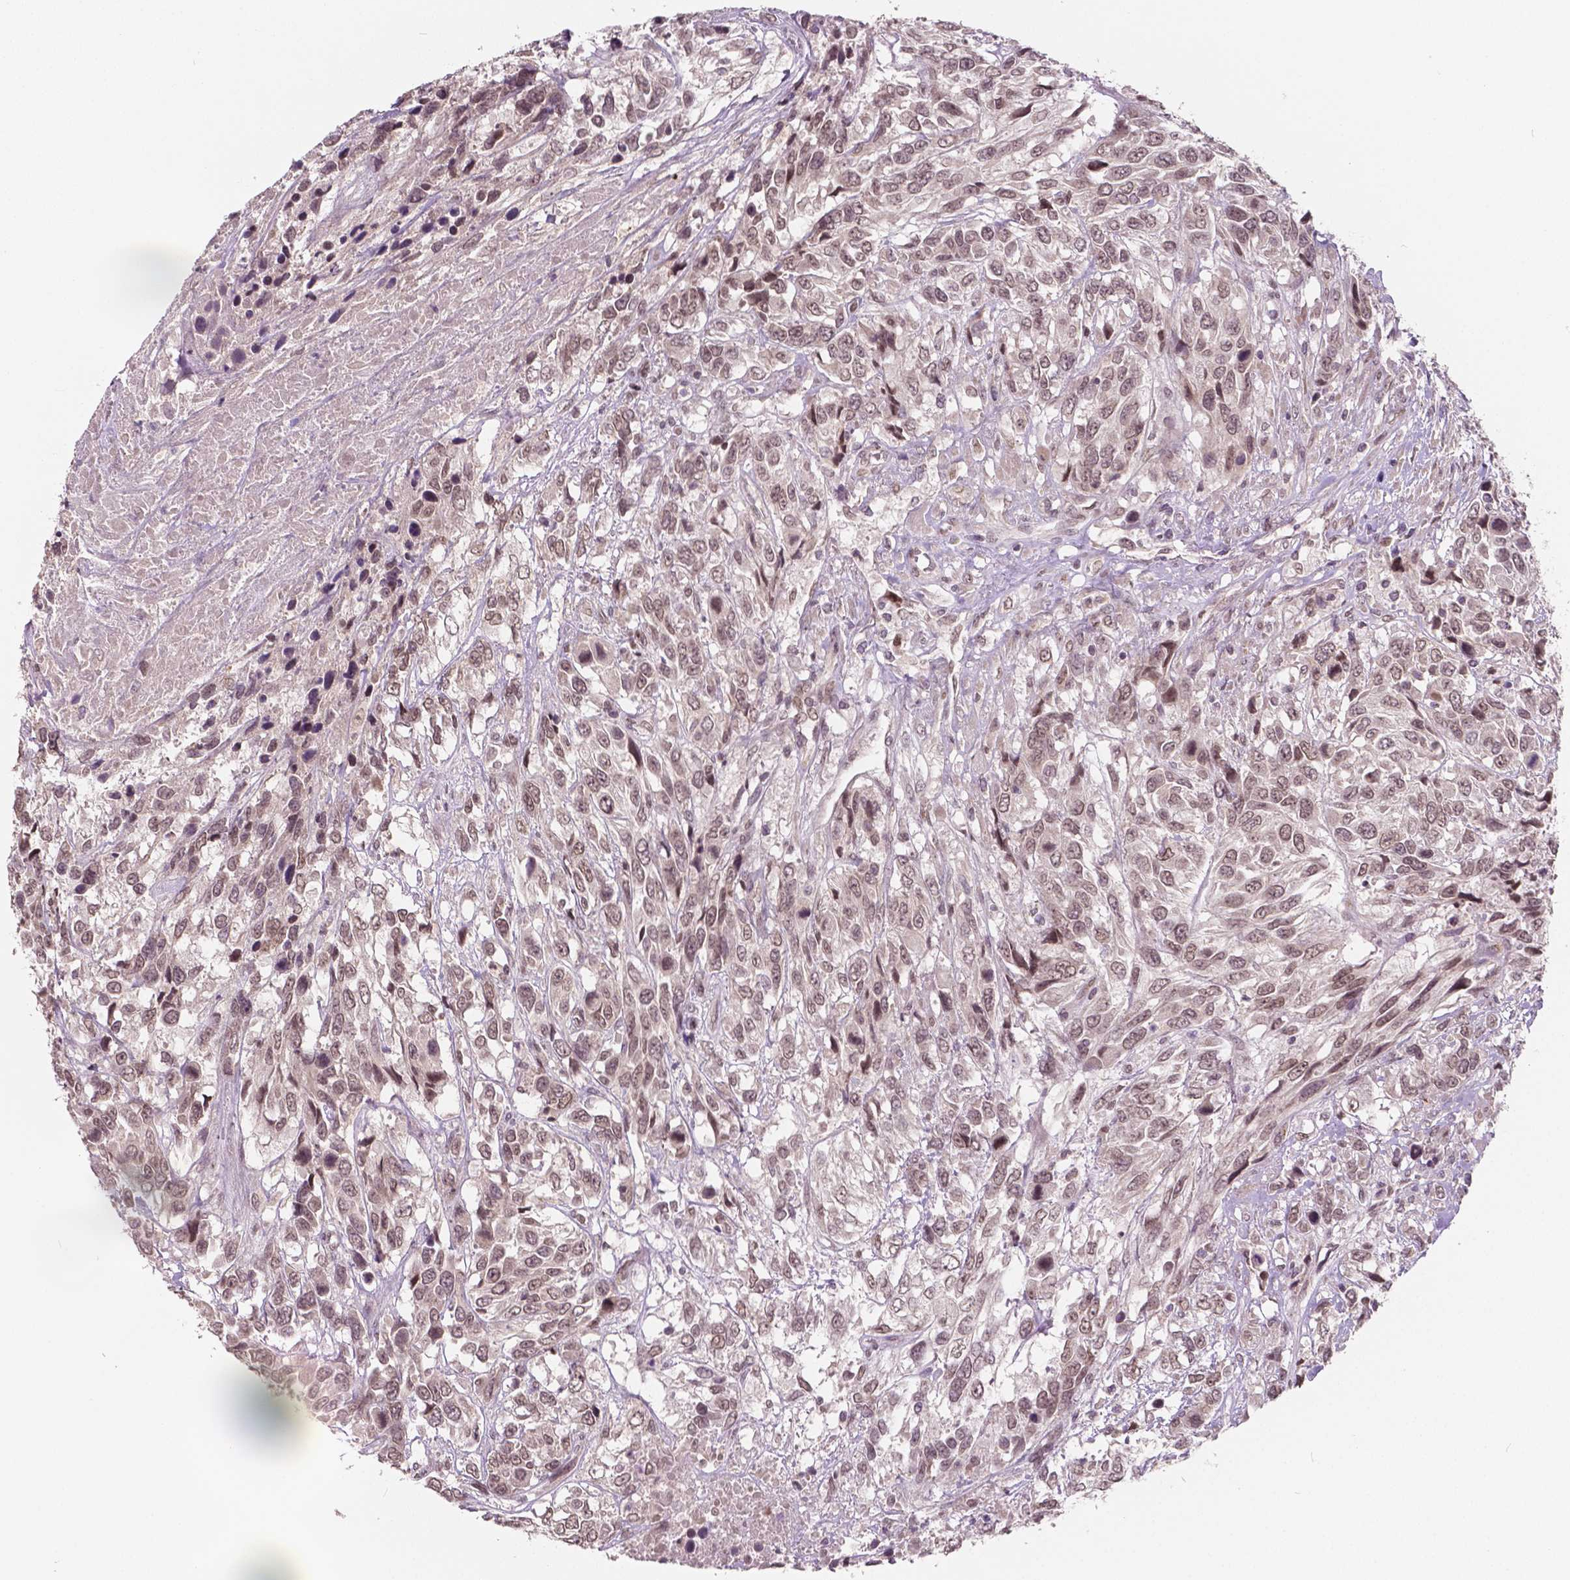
{"staining": {"intensity": "weak", "quantity": ">75%", "location": "nuclear"}, "tissue": "urothelial cancer", "cell_type": "Tumor cells", "image_type": "cancer", "snomed": [{"axis": "morphology", "description": "Urothelial carcinoma, High grade"}, {"axis": "topography", "description": "Urinary bladder"}], "caption": "Protein expression analysis of human urothelial carcinoma (high-grade) reveals weak nuclear expression in about >75% of tumor cells.", "gene": "HMBOX1", "patient": {"sex": "female", "age": 70}}